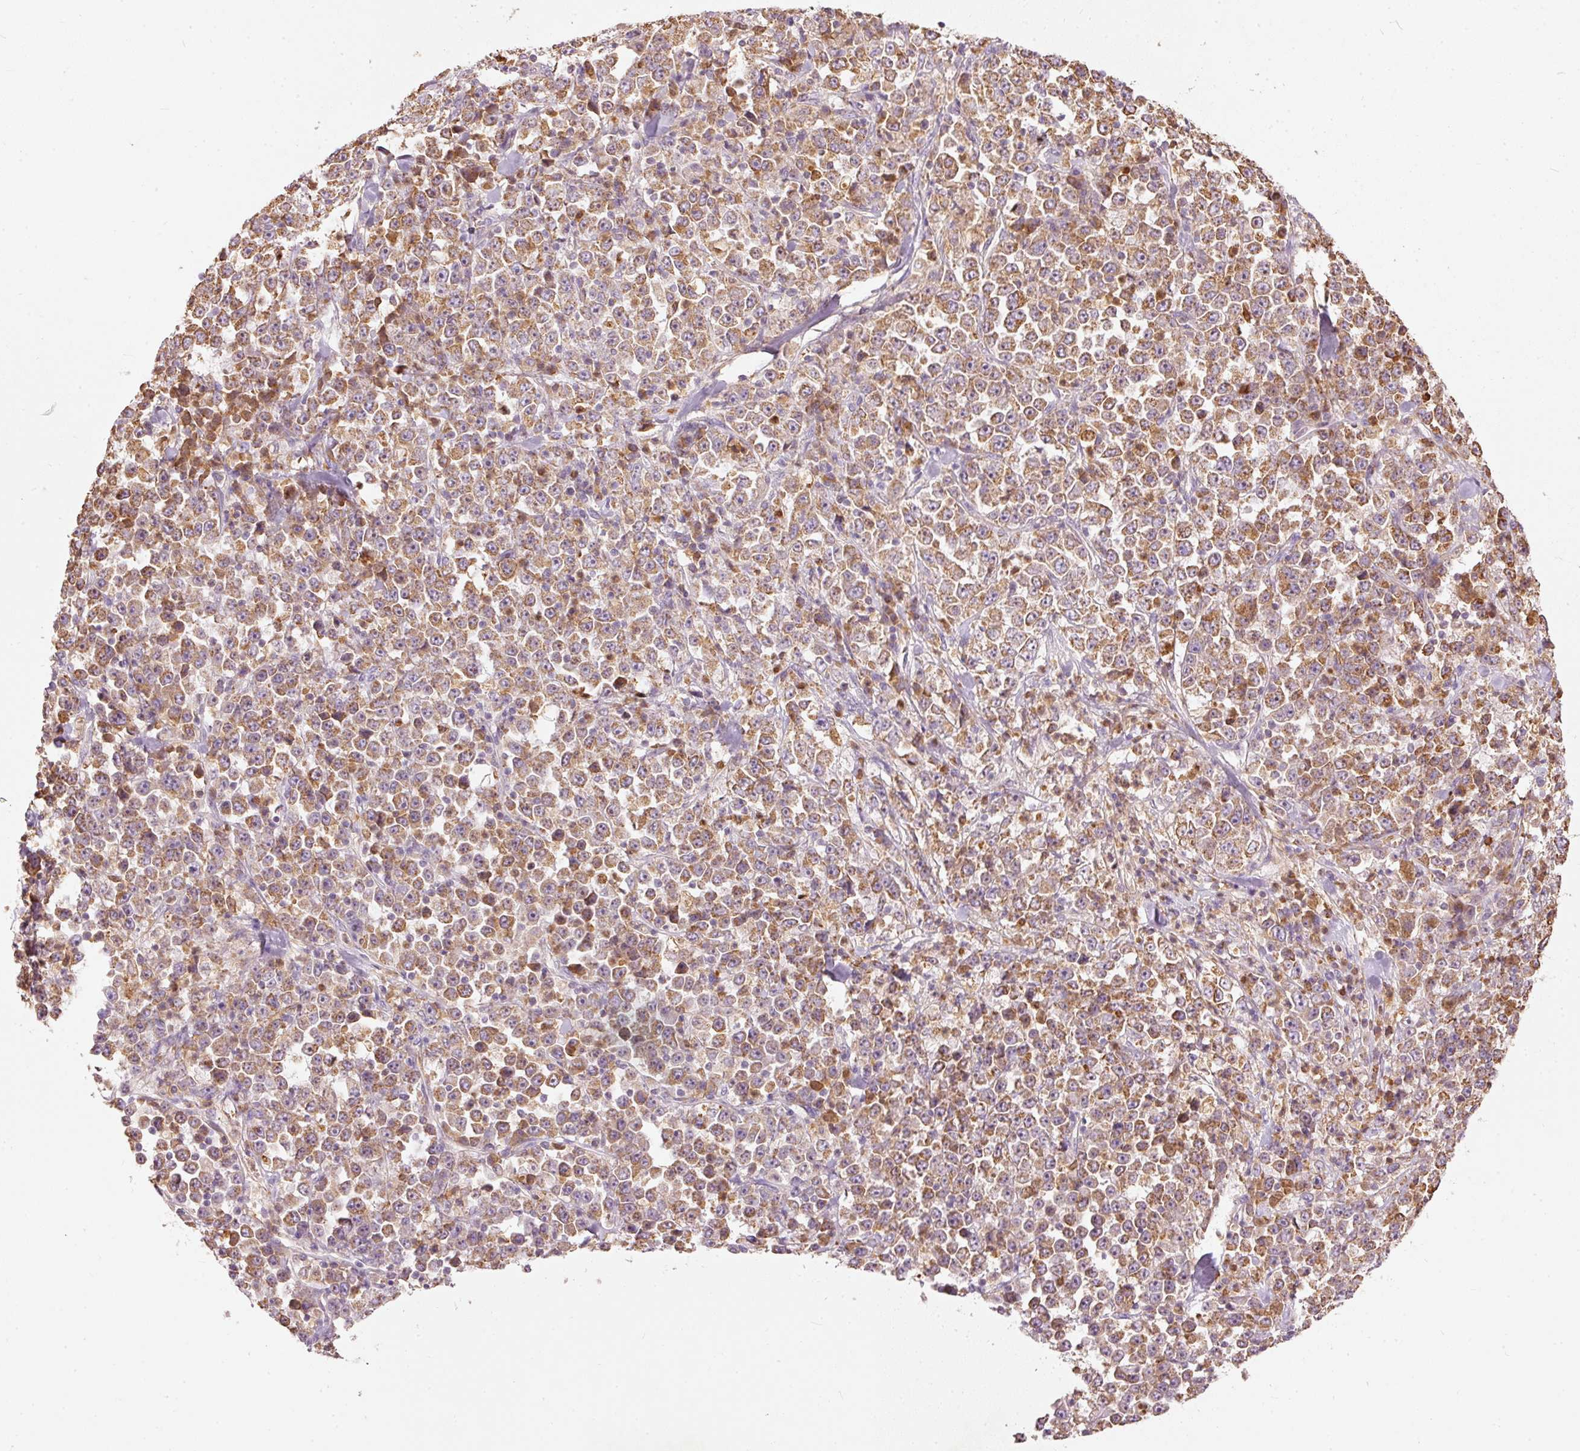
{"staining": {"intensity": "moderate", "quantity": ">75%", "location": "cytoplasmic/membranous"}, "tissue": "stomach cancer", "cell_type": "Tumor cells", "image_type": "cancer", "snomed": [{"axis": "morphology", "description": "Normal tissue, NOS"}, {"axis": "morphology", "description": "Adenocarcinoma, NOS"}, {"axis": "topography", "description": "Stomach, upper"}, {"axis": "topography", "description": "Stomach"}], "caption": "High-power microscopy captured an IHC image of stomach adenocarcinoma, revealing moderate cytoplasmic/membranous positivity in about >75% of tumor cells.", "gene": "PSENEN", "patient": {"sex": "male", "age": 59}}